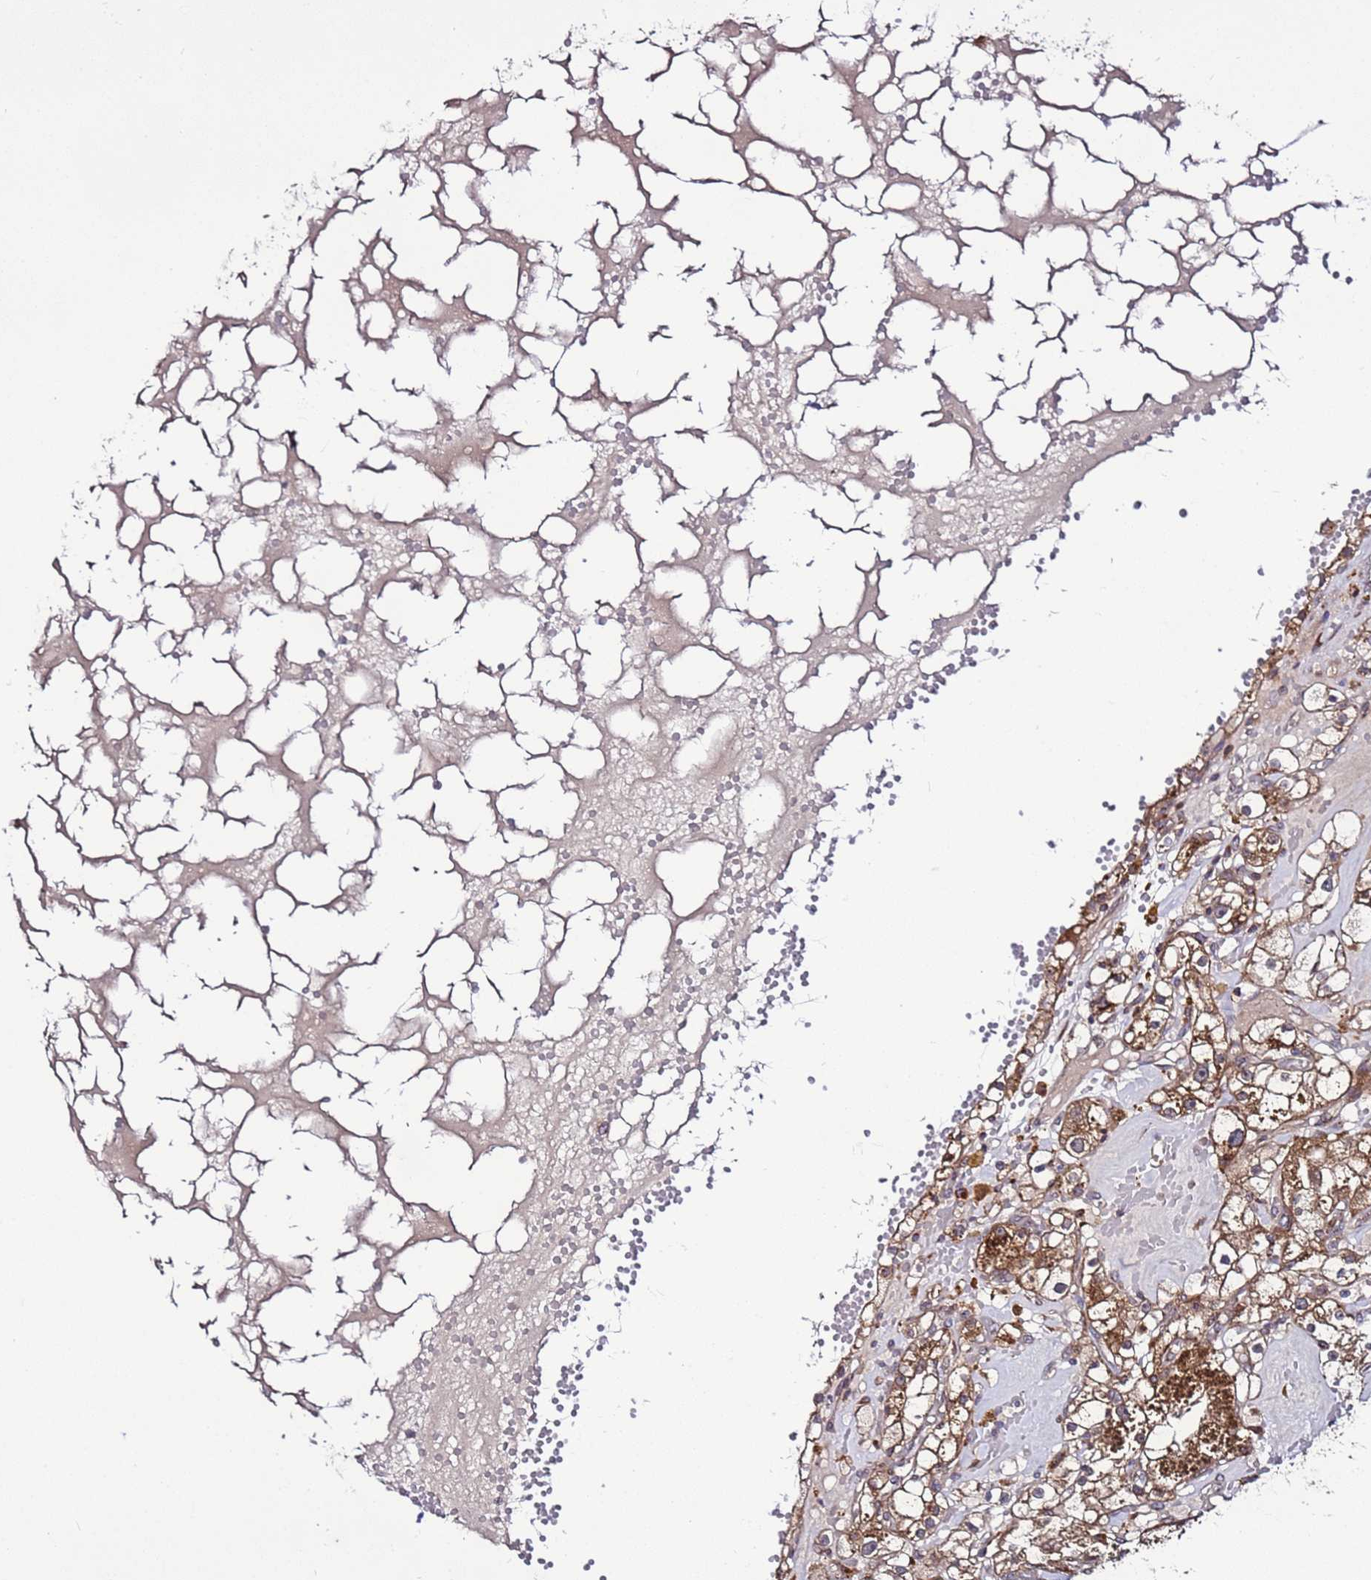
{"staining": {"intensity": "strong", "quantity": "25%-75%", "location": "cytoplasmic/membranous"}, "tissue": "renal cancer", "cell_type": "Tumor cells", "image_type": "cancer", "snomed": [{"axis": "morphology", "description": "Adenocarcinoma, NOS"}, {"axis": "topography", "description": "Kidney"}], "caption": "Renal cancer stained with a brown dye displays strong cytoplasmic/membranous positive expression in approximately 25%-75% of tumor cells.", "gene": "TMEM176B", "patient": {"sex": "male", "age": 56}}